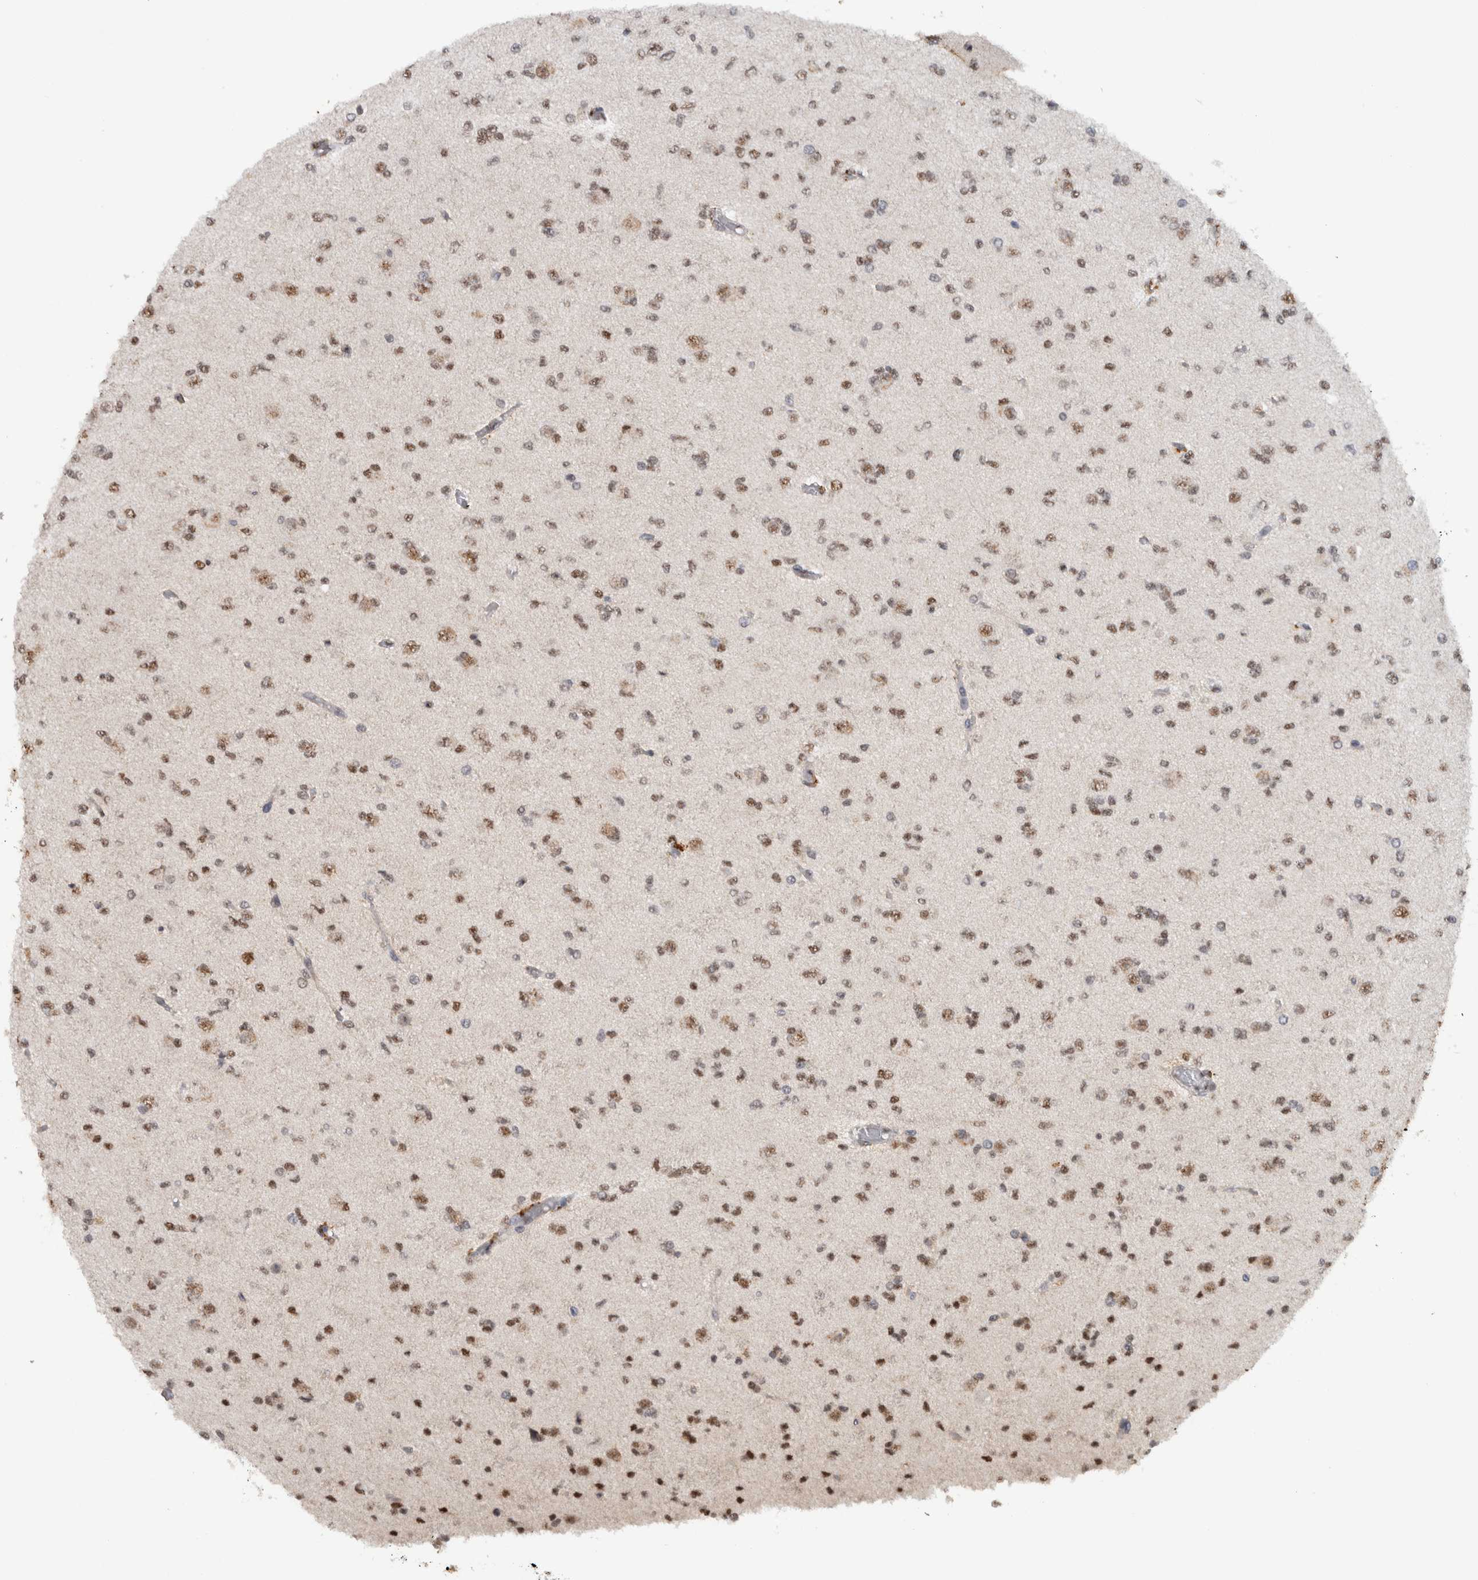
{"staining": {"intensity": "weak", "quantity": ">75%", "location": "nuclear"}, "tissue": "glioma", "cell_type": "Tumor cells", "image_type": "cancer", "snomed": [{"axis": "morphology", "description": "Glioma, malignant, Low grade"}, {"axis": "topography", "description": "Brain"}], "caption": "Immunohistochemical staining of human glioma exhibits weak nuclear protein expression in about >75% of tumor cells.", "gene": "RPS6KA2", "patient": {"sex": "female", "age": 22}}